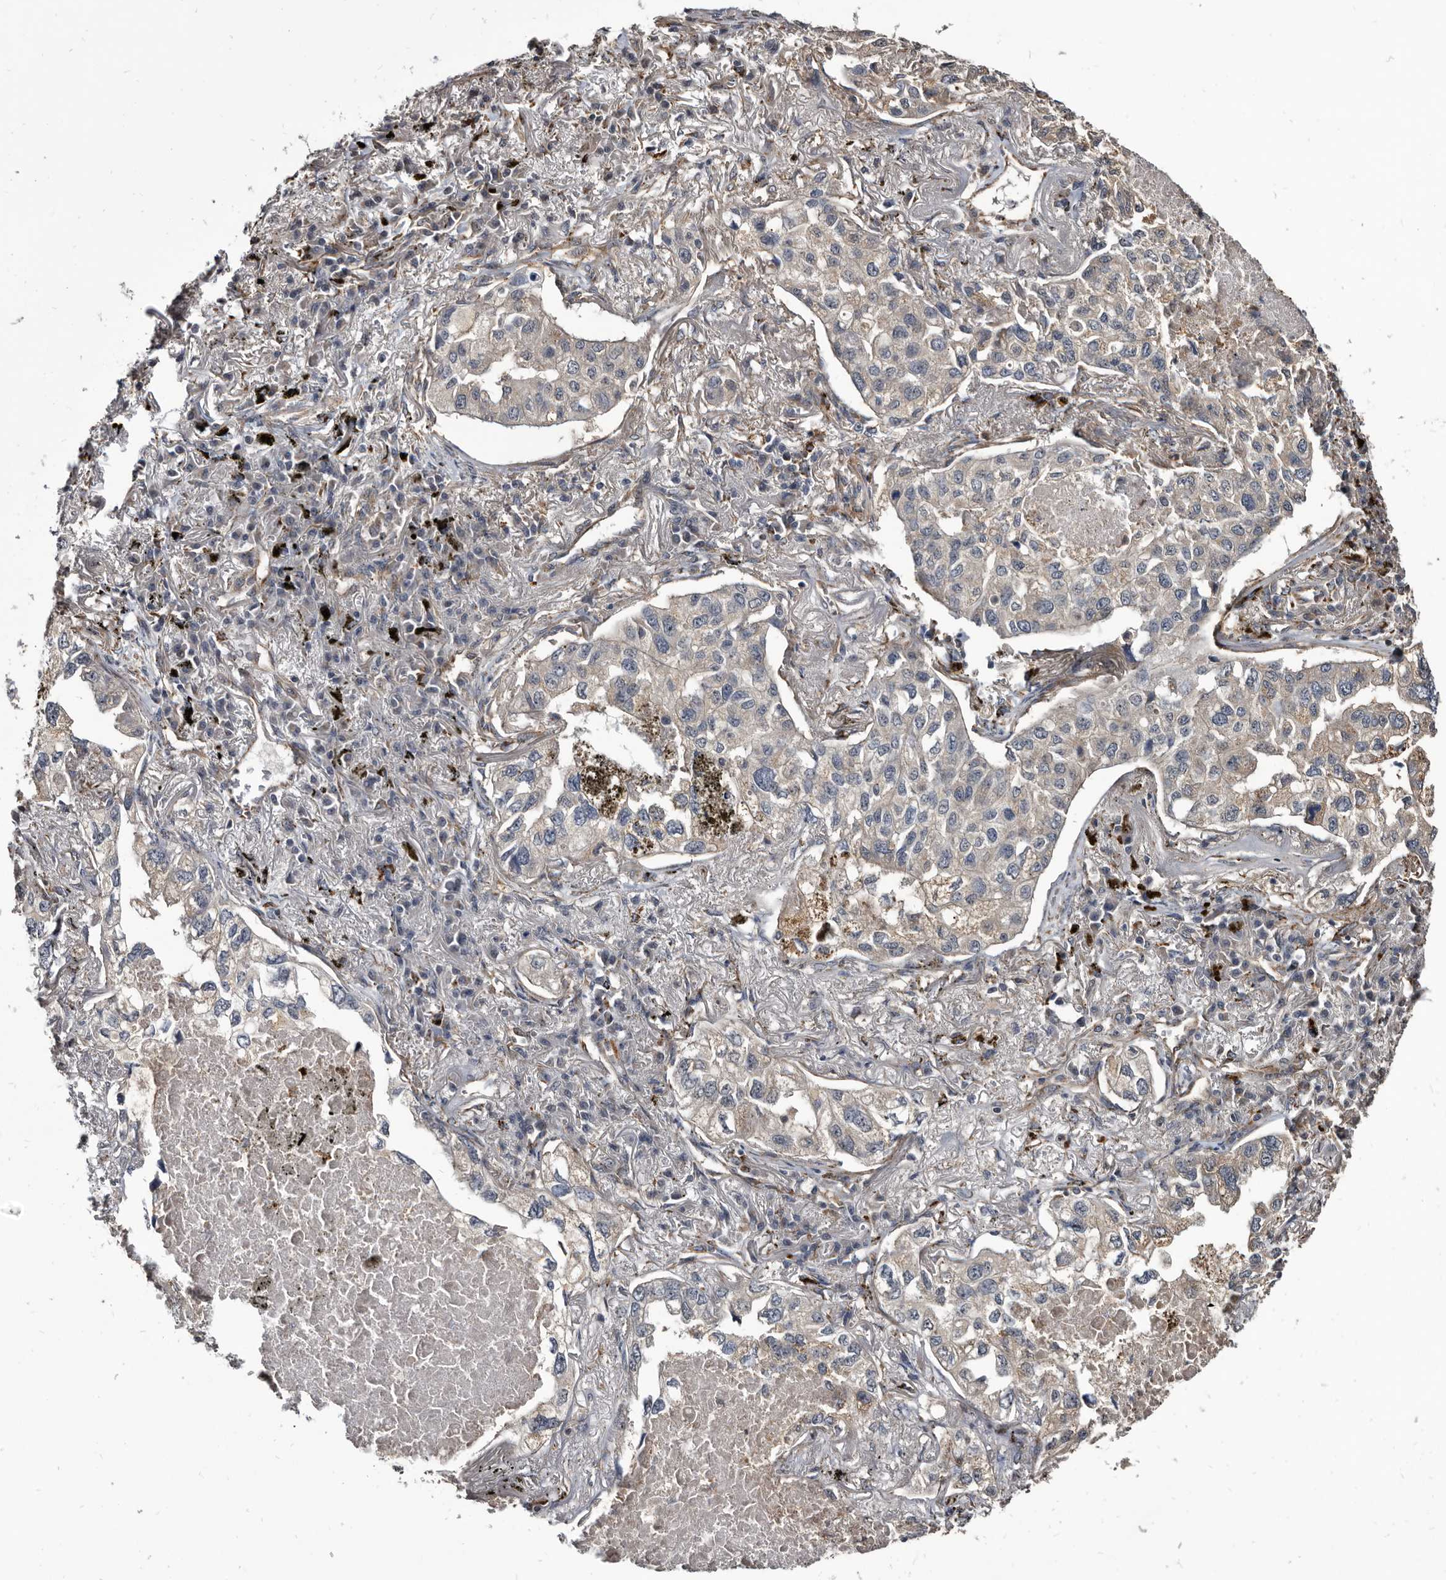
{"staining": {"intensity": "negative", "quantity": "none", "location": "none"}, "tissue": "lung cancer", "cell_type": "Tumor cells", "image_type": "cancer", "snomed": [{"axis": "morphology", "description": "Adenocarcinoma, NOS"}, {"axis": "topography", "description": "Lung"}], "caption": "Immunohistochemistry of human lung cancer (adenocarcinoma) exhibits no staining in tumor cells.", "gene": "CTSA", "patient": {"sex": "male", "age": 65}}